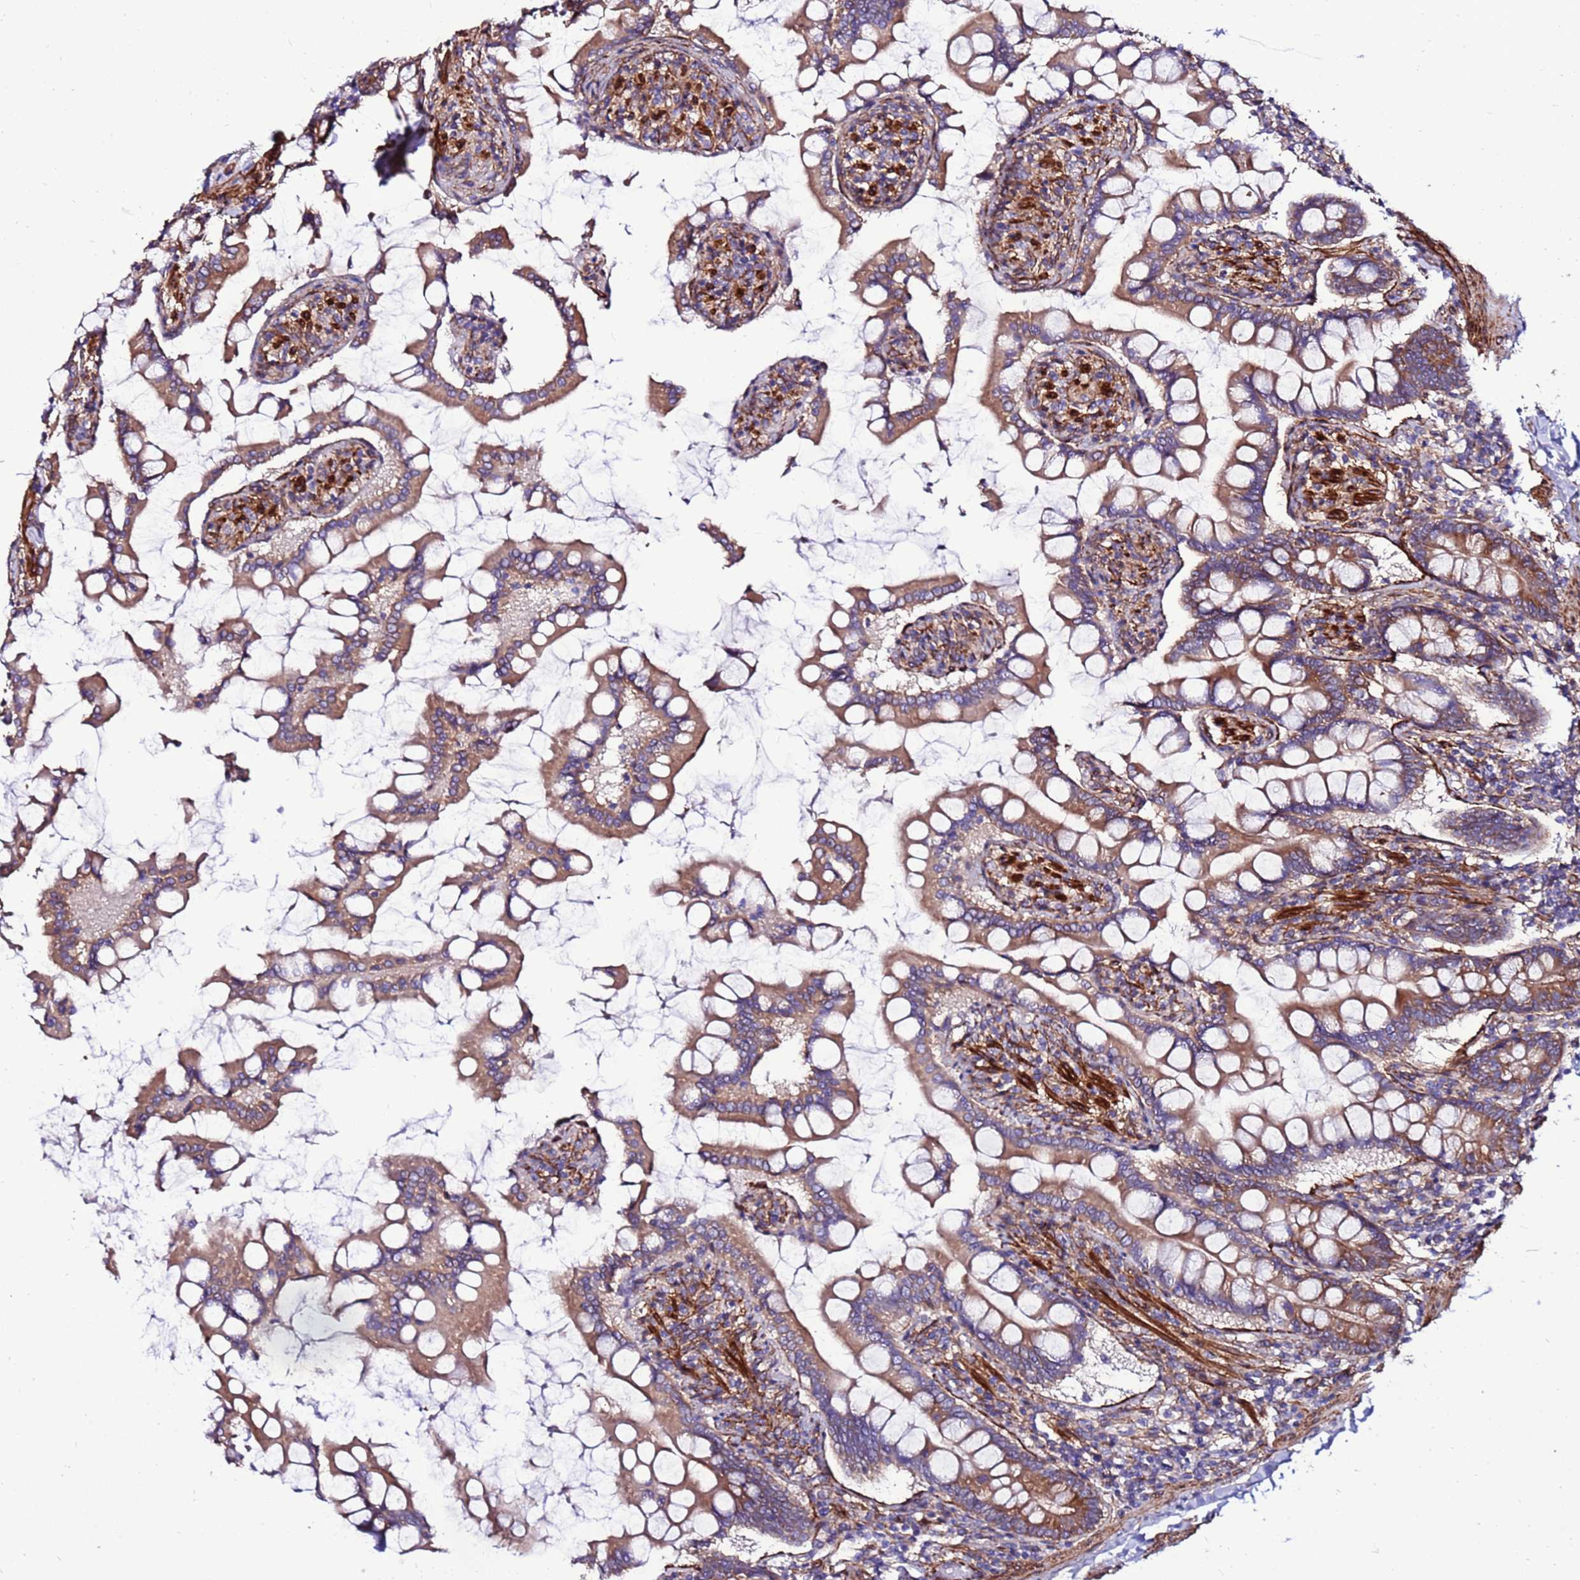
{"staining": {"intensity": "moderate", "quantity": ">75%", "location": "cytoplasmic/membranous"}, "tissue": "small intestine", "cell_type": "Glandular cells", "image_type": "normal", "snomed": [{"axis": "morphology", "description": "Normal tissue, NOS"}, {"axis": "topography", "description": "Small intestine"}], "caption": "High-magnification brightfield microscopy of benign small intestine stained with DAB (3,3'-diaminobenzidine) (brown) and counterstained with hematoxylin (blue). glandular cells exhibit moderate cytoplasmic/membranous staining is appreciated in approximately>75% of cells. (Stains: DAB (3,3'-diaminobenzidine) in brown, nuclei in blue, Microscopy: brightfield microscopy at high magnification).", "gene": "EI24", "patient": {"sex": "male", "age": 41}}